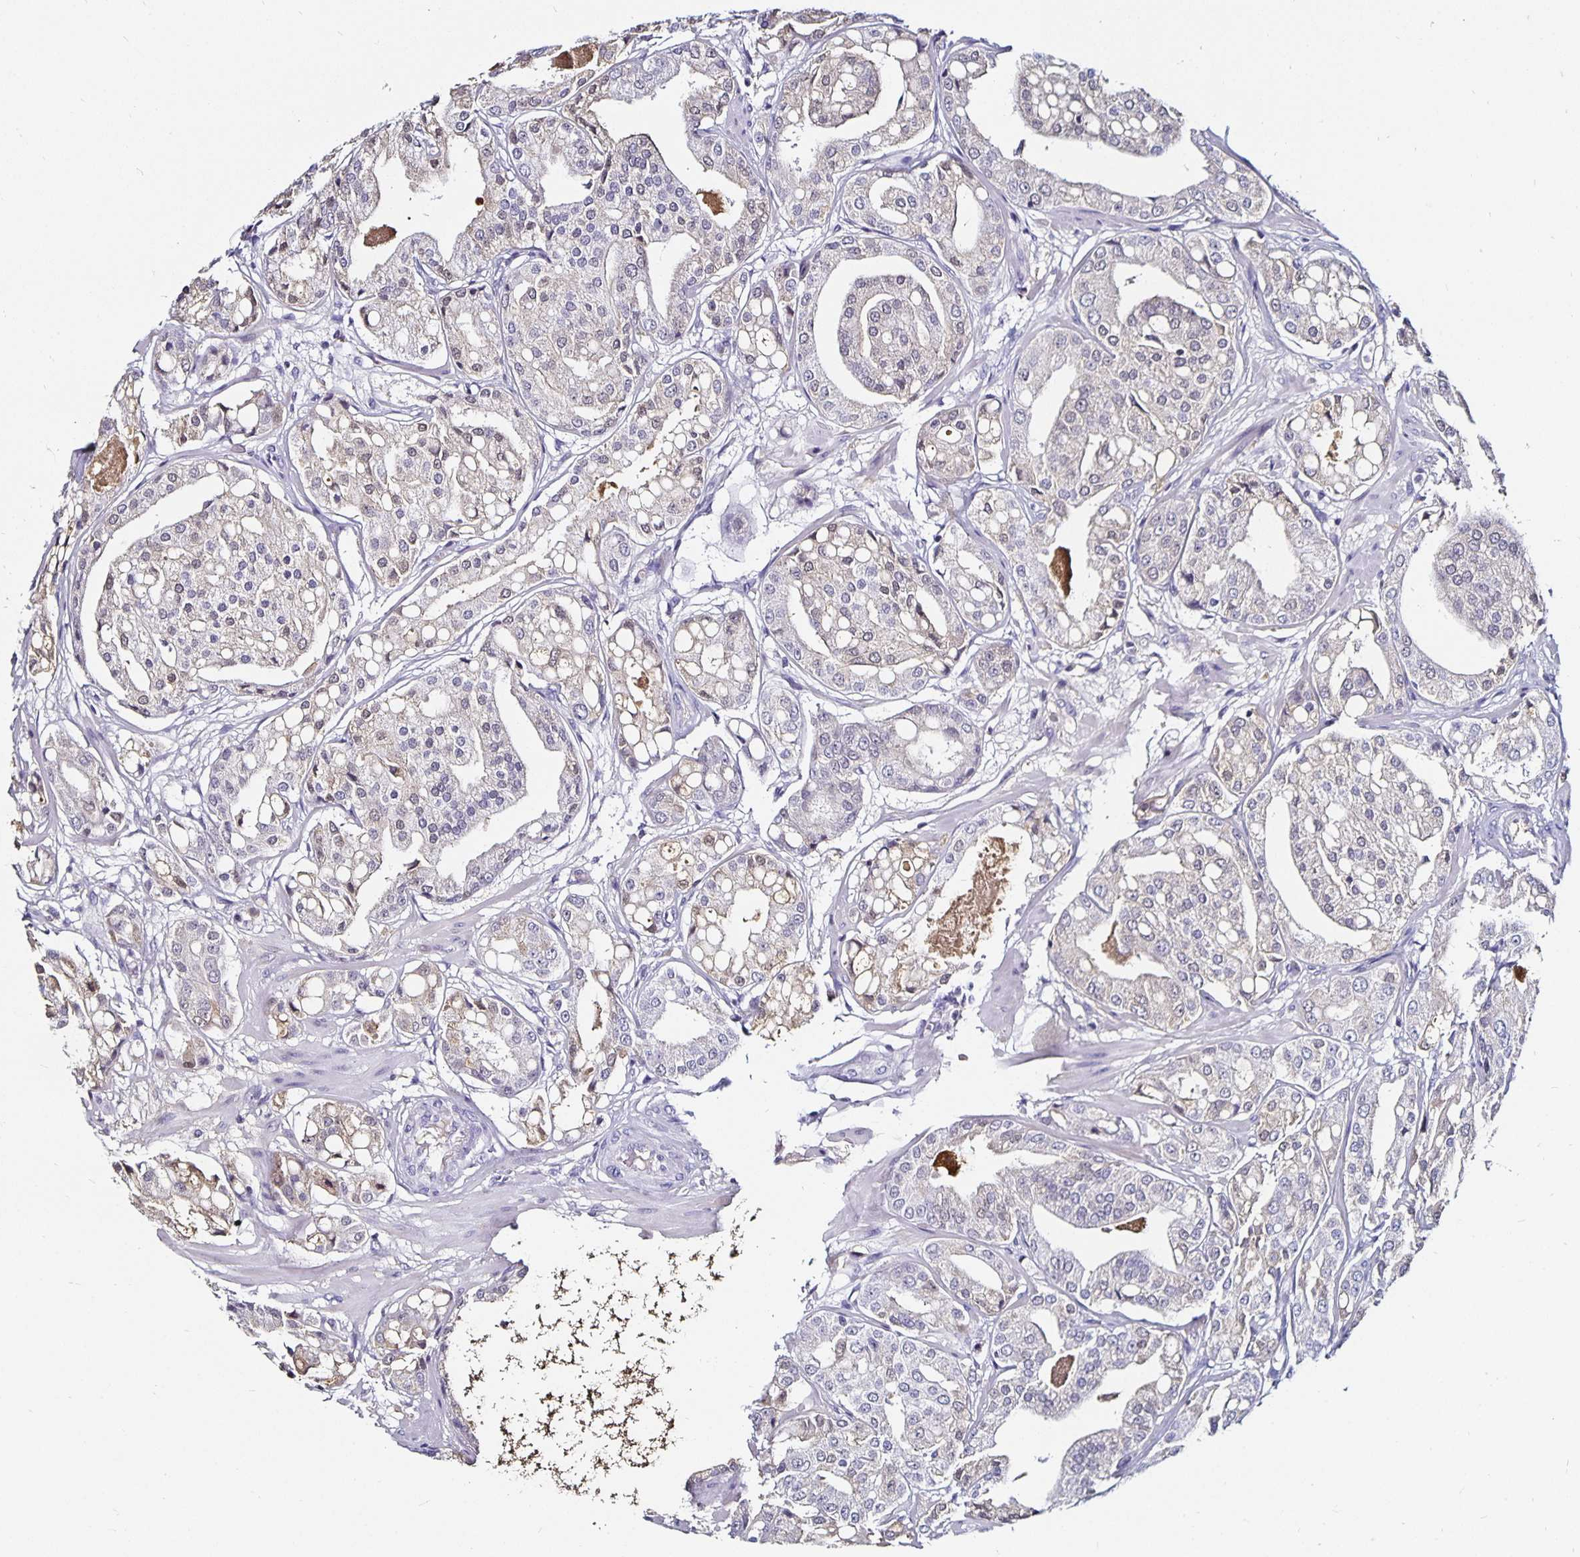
{"staining": {"intensity": "negative", "quantity": "none", "location": "none"}, "tissue": "renal cancer", "cell_type": "Tumor cells", "image_type": "cancer", "snomed": [{"axis": "morphology", "description": "Adenocarcinoma, NOS"}, {"axis": "topography", "description": "Urinary bladder"}], "caption": "This is an immunohistochemistry histopathology image of human renal cancer (adenocarcinoma). There is no expression in tumor cells.", "gene": "TTR", "patient": {"sex": "male", "age": 61}}